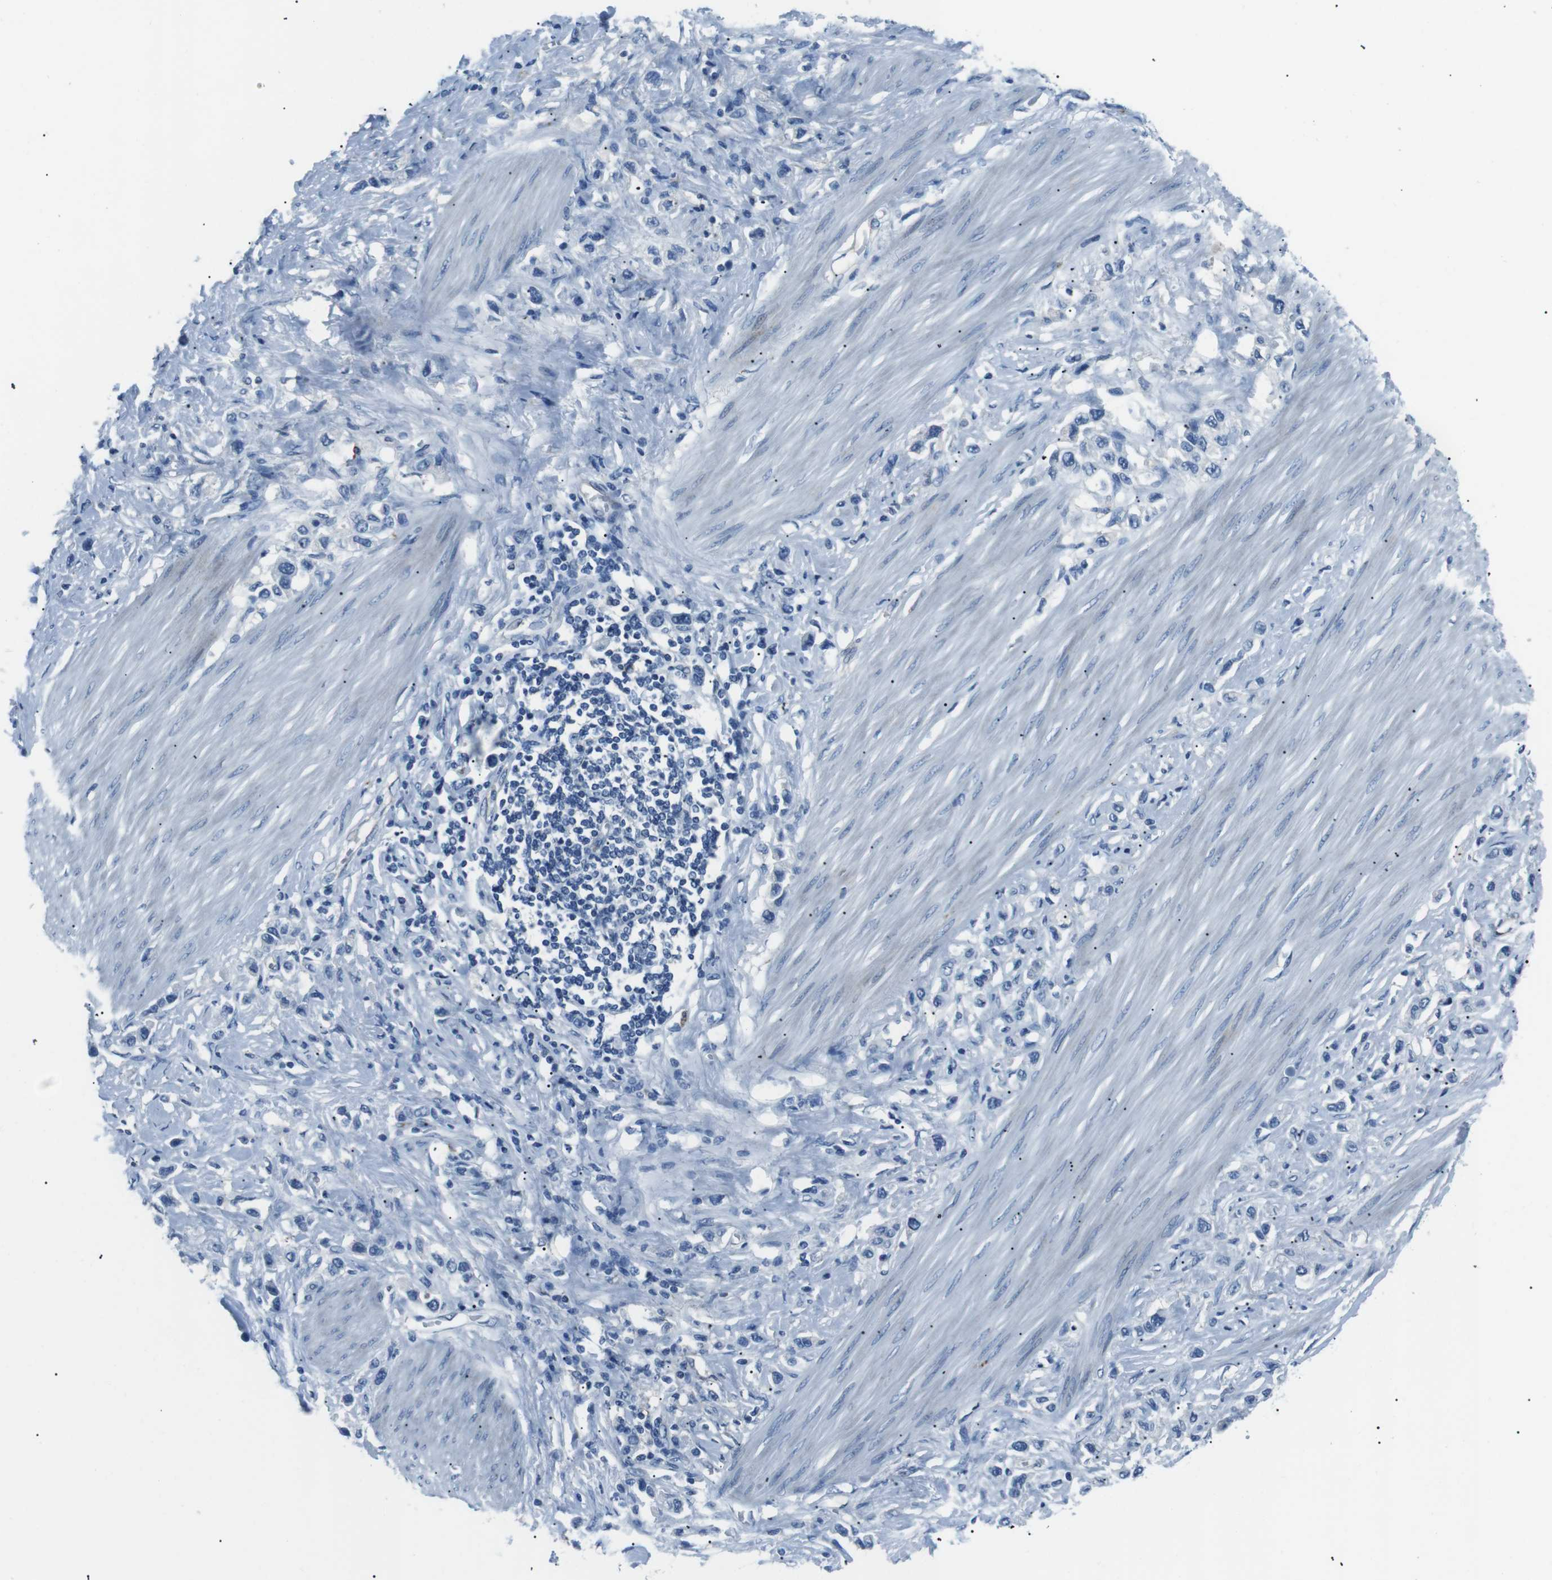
{"staining": {"intensity": "negative", "quantity": "none", "location": "none"}, "tissue": "stomach cancer", "cell_type": "Tumor cells", "image_type": "cancer", "snomed": [{"axis": "morphology", "description": "Adenocarcinoma, NOS"}, {"axis": "topography", "description": "Stomach"}], "caption": "The histopathology image shows no staining of tumor cells in adenocarcinoma (stomach).", "gene": "CSF2RA", "patient": {"sex": "female", "age": 65}}